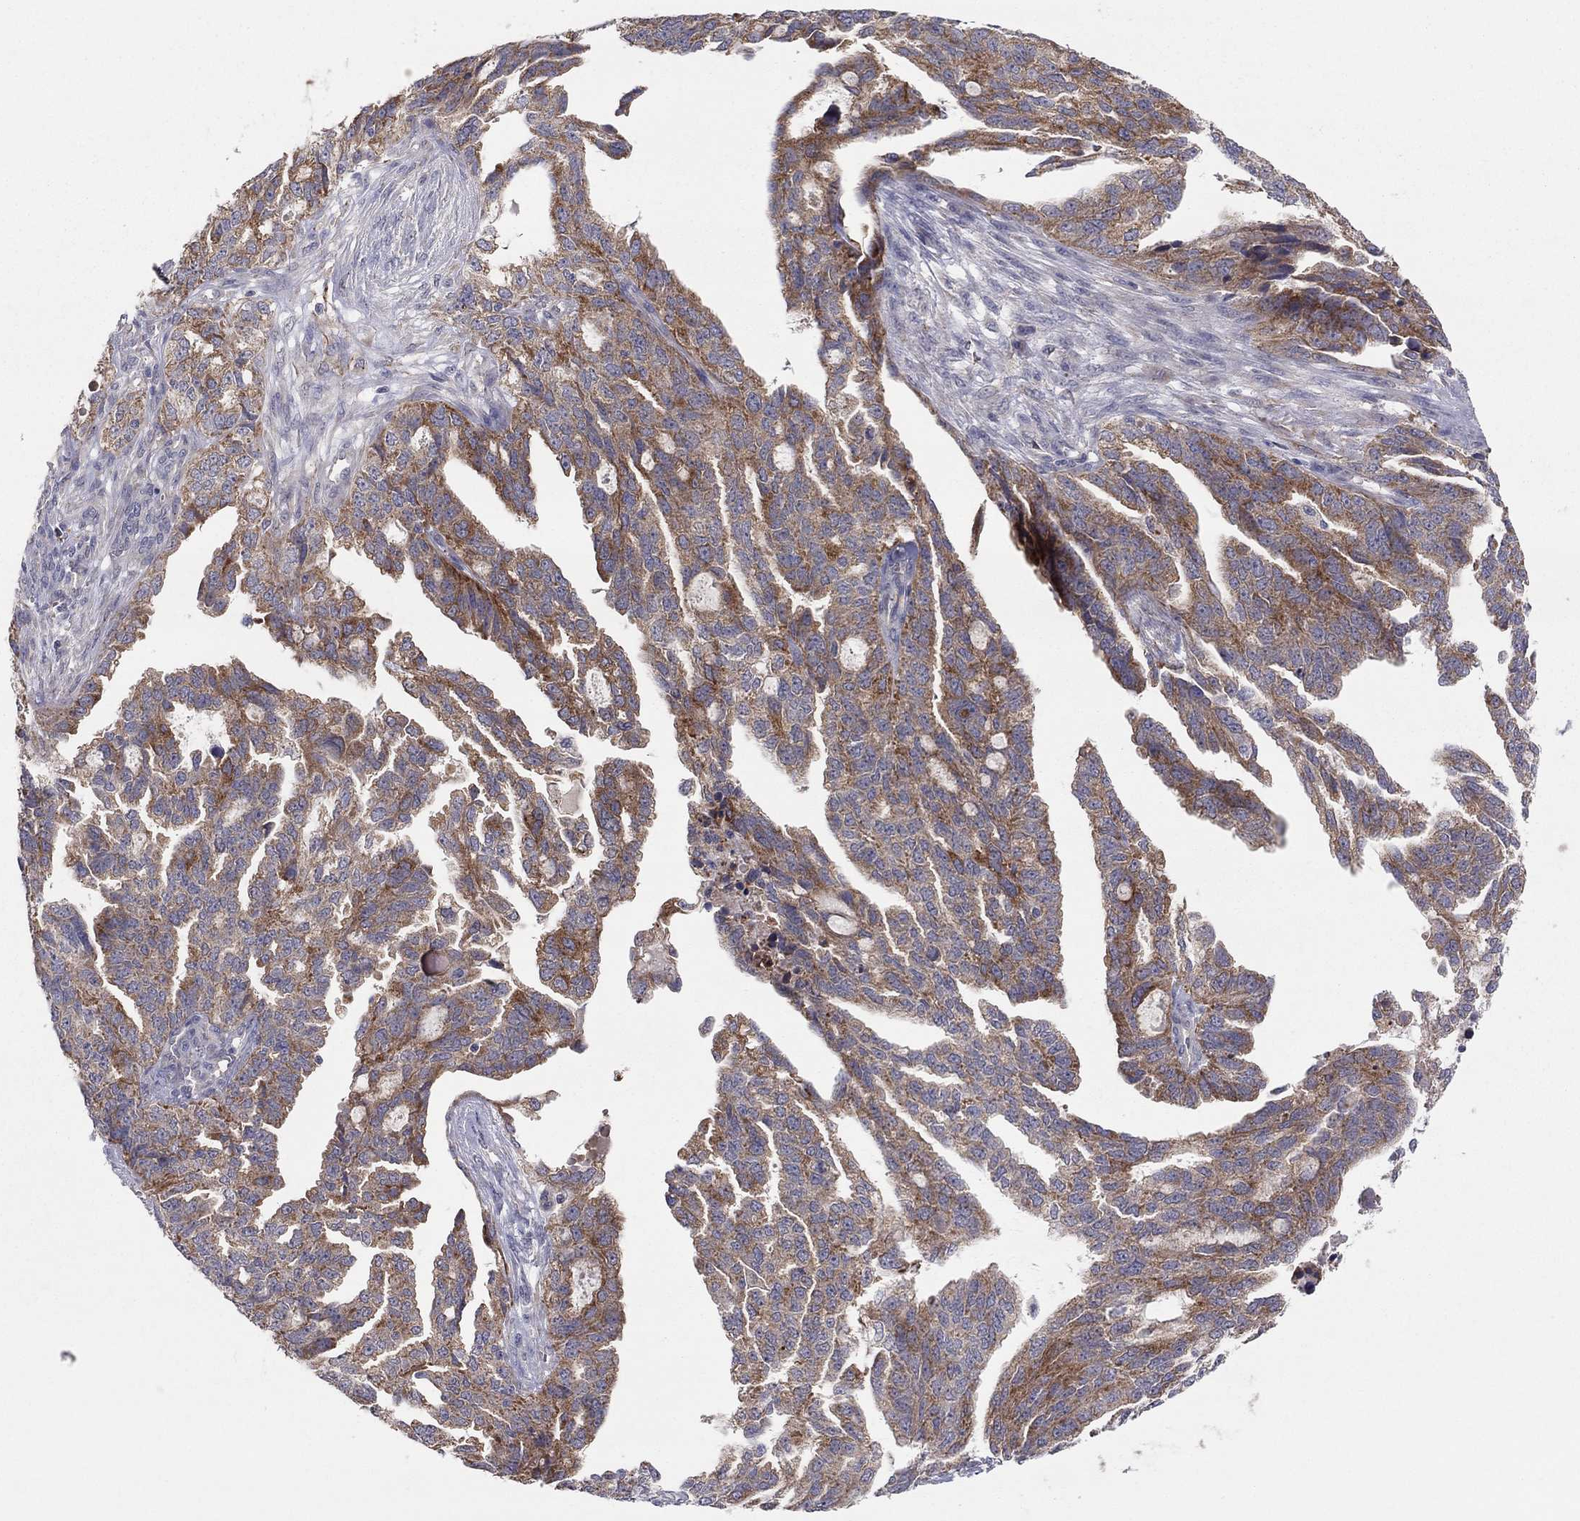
{"staining": {"intensity": "strong", "quantity": "25%-75%", "location": "cytoplasmic/membranous"}, "tissue": "ovarian cancer", "cell_type": "Tumor cells", "image_type": "cancer", "snomed": [{"axis": "morphology", "description": "Cystadenocarcinoma, serous, NOS"}, {"axis": "topography", "description": "Ovary"}], "caption": "High-magnification brightfield microscopy of ovarian serous cystadenocarcinoma stained with DAB (brown) and counterstained with hematoxylin (blue). tumor cells exhibit strong cytoplasmic/membranous positivity is present in approximately25%-75% of cells.", "gene": "CRACDL", "patient": {"sex": "female", "age": 51}}